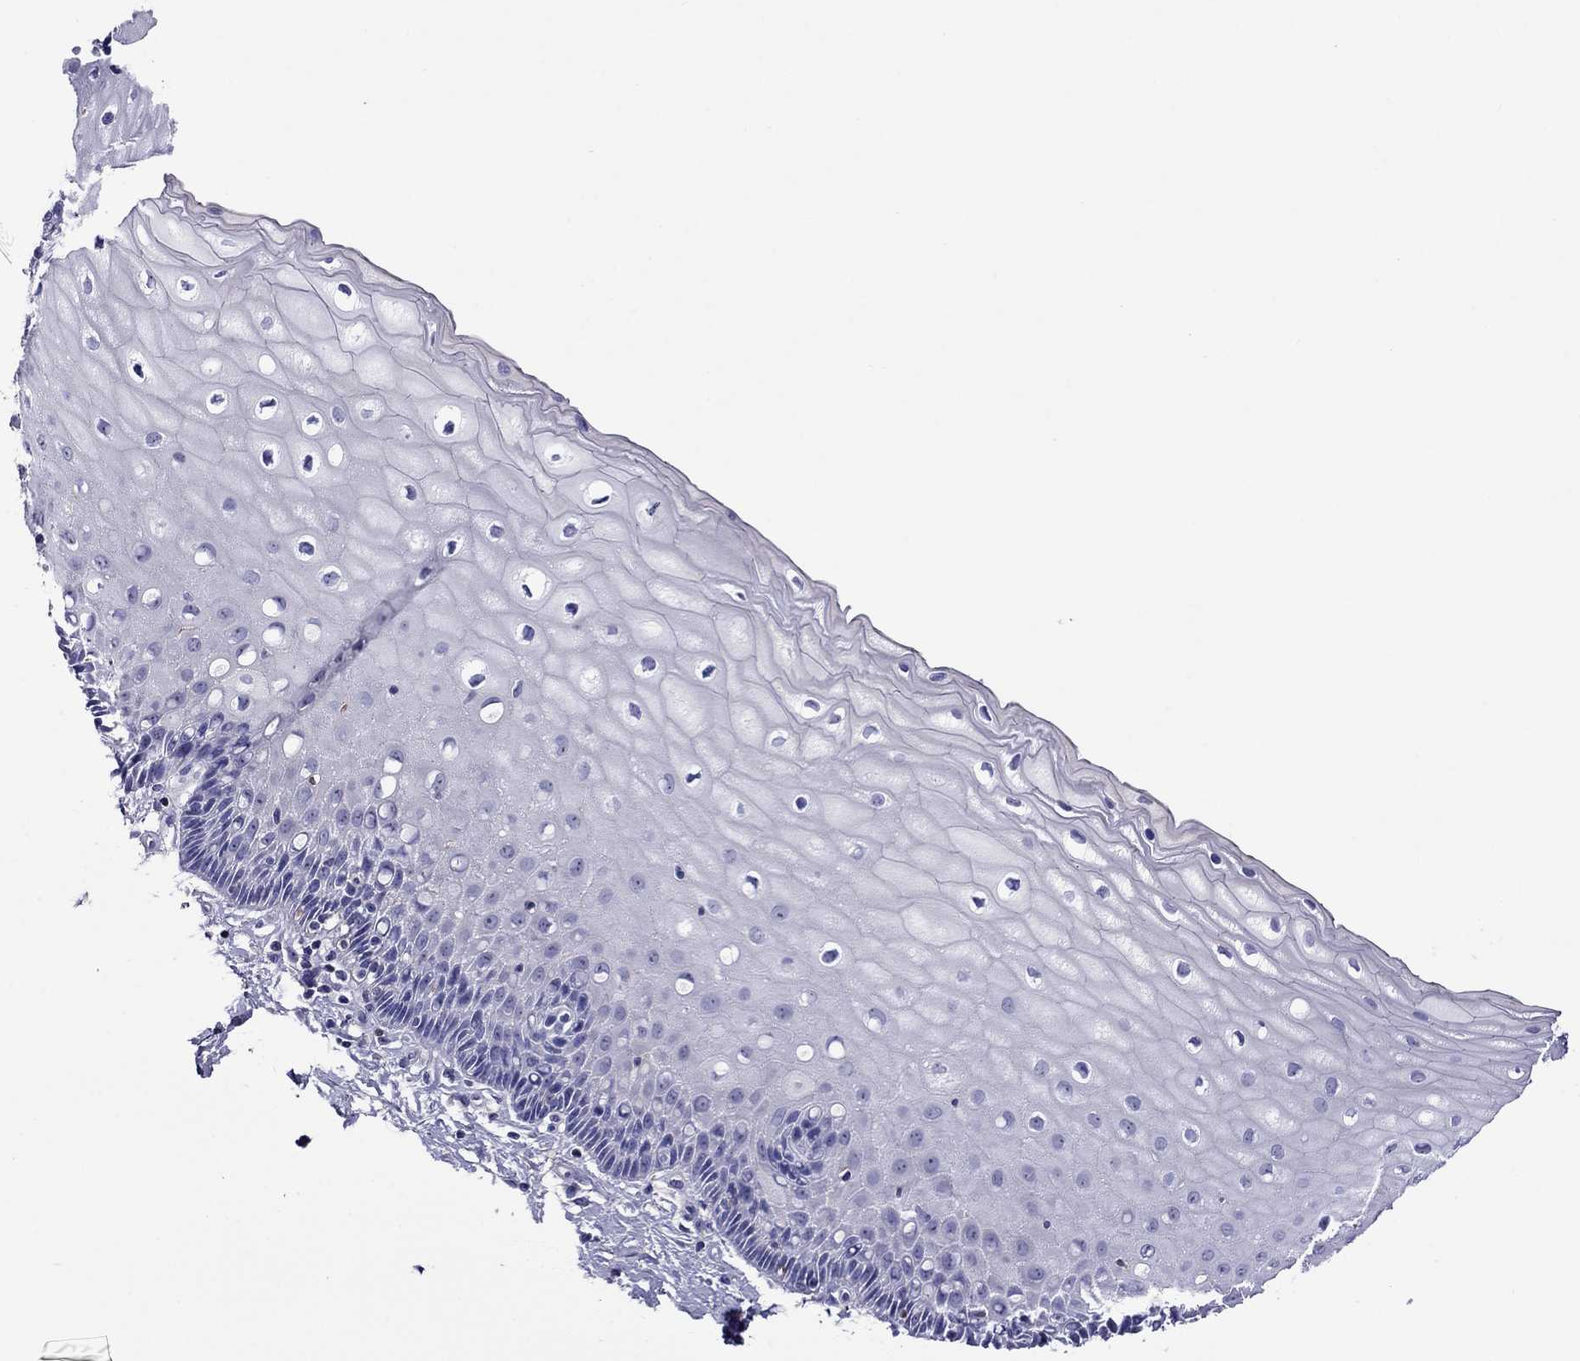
{"staining": {"intensity": "negative", "quantity": "none", "location": "none"}, "tissue": "cervix", "cell_type": "Squamous epithelial cells", "image_type": "normal", "snomed": [{"axis": "morphology", "description": "Normal tissue, NOS"}, {"axis": "topography", "description": "Cervix"}], "caption": "This micrograph is of benign cervix stained with immunohistochemistry (IHC) to label a protein in brown with the nuclei are counter-stained blue. There is no positivity in squamous epithelial cells.", "gene": "SCG2", "patient": {"sex": "female", "age": 37}}